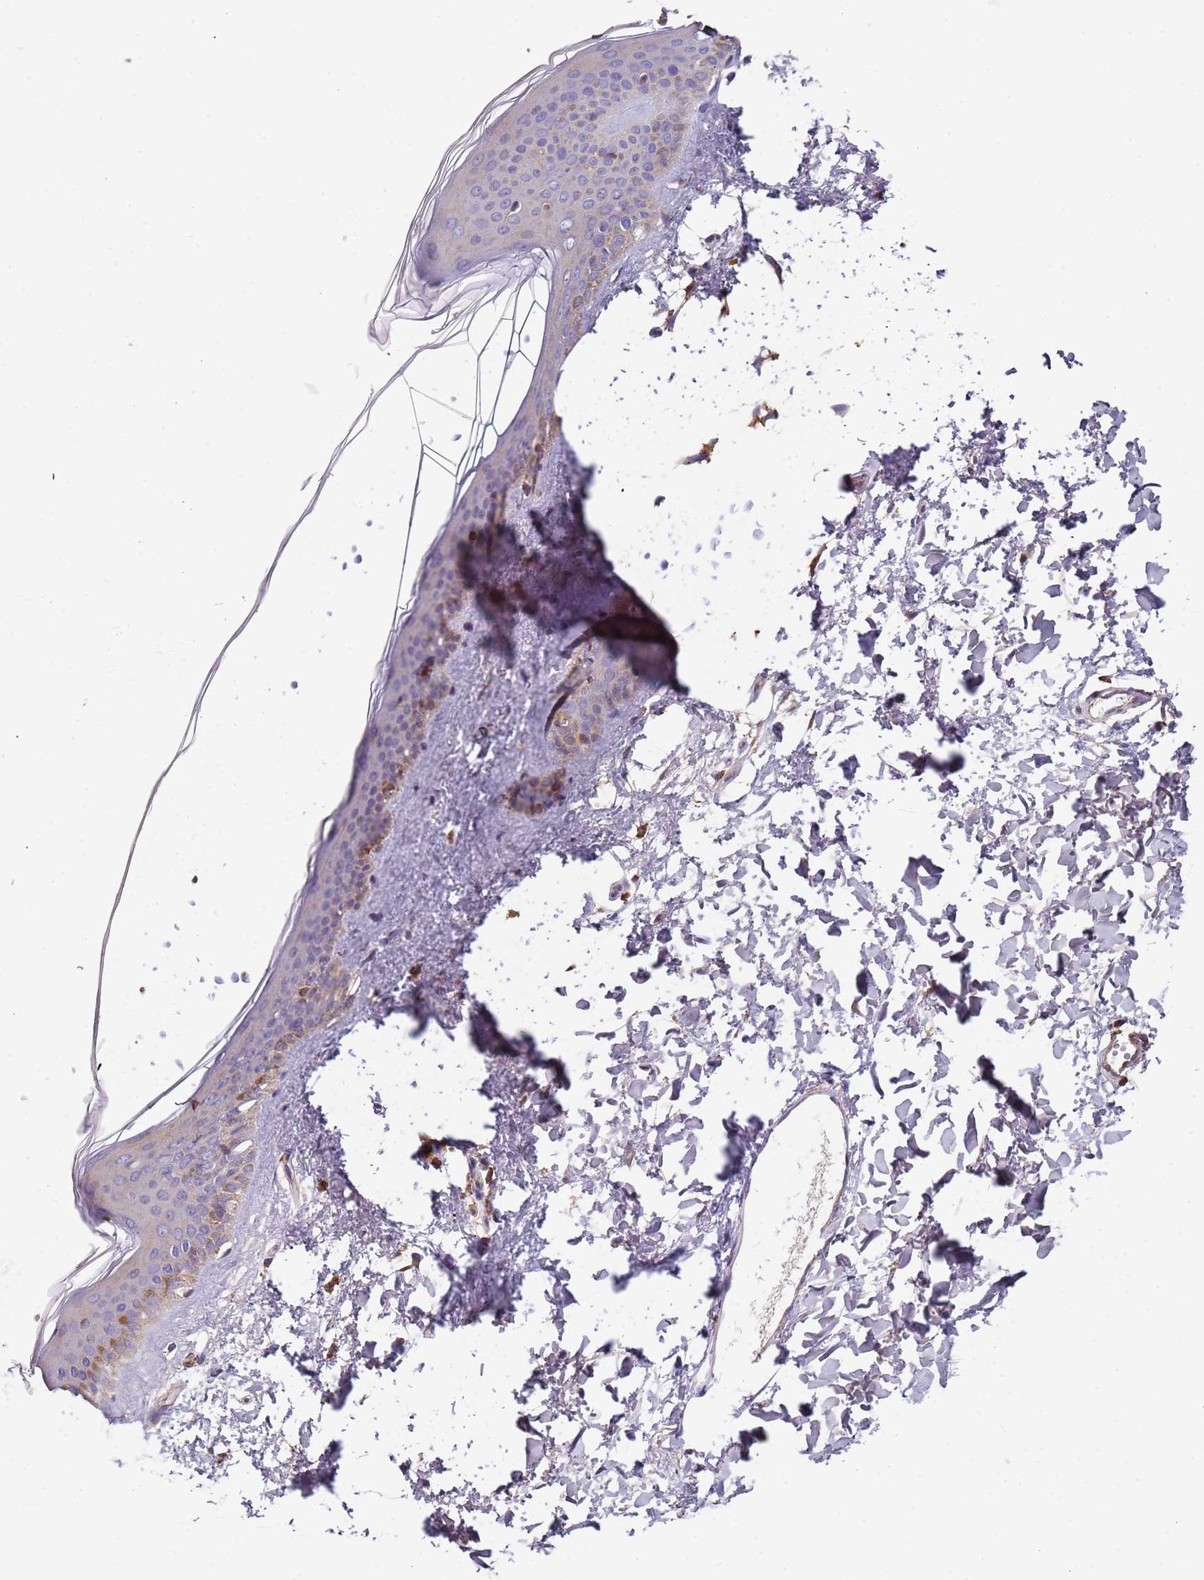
{"staining": {"intensity": "negative", "quantity": "none", "location": "none"}, "tissue": "skin", "cell_type": "Fibroblasts", "image_type": "normal", "snomed": [{"axis": "morphology", "description": "Normal tissue, NOS"}, {"axis": "topography", "description": "Skin"}], "caption": "Immunohistochemistry of benign human skin shows no positivity in fibroblasts. (DAB (3,3'-diaminobenzidine) immunohistochemistry visualized using brightfield microscopy, high magnification).", "gene": "SYT4", "patient": {"sex": "female", "age": 58}}